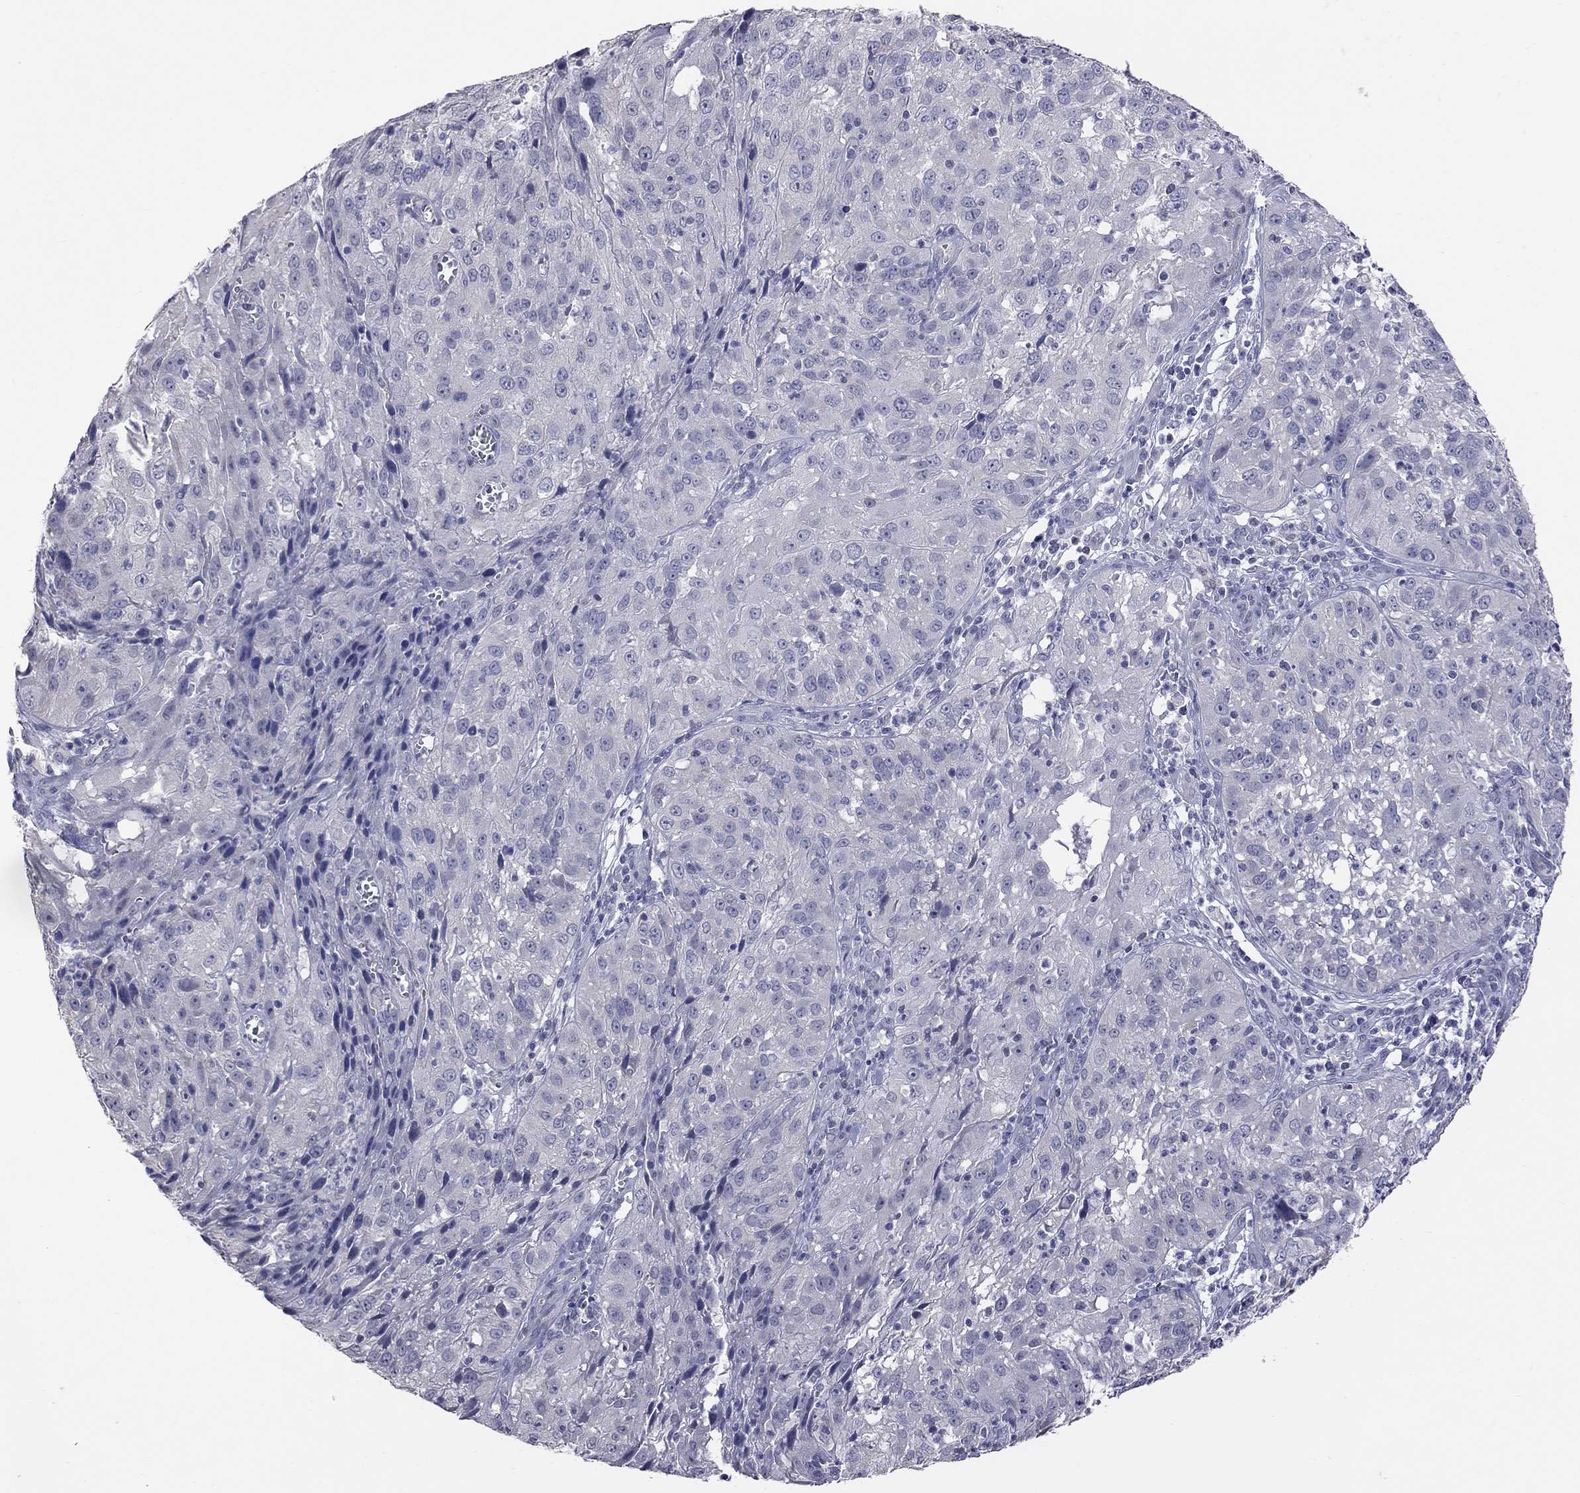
{"staining": {"intensity": "negative", "quantity": "none", "location": "none"}, "tissue": "cervical cancer", "cell_type": "Tumor cells", "image_type": "cancer", "snomed": [{"axis": "morphology", "description": "Squamous cell carcinoma, NOS"}, {"axis": "topography", "description": "Cervix"}], "caption": "Cervical squamous cell carcinoma was stained to show a protein in brown. There is no significant positivity in tumor cells.", "gene": "HYLS1", "patient": {"sex": "female", "age": 32}}